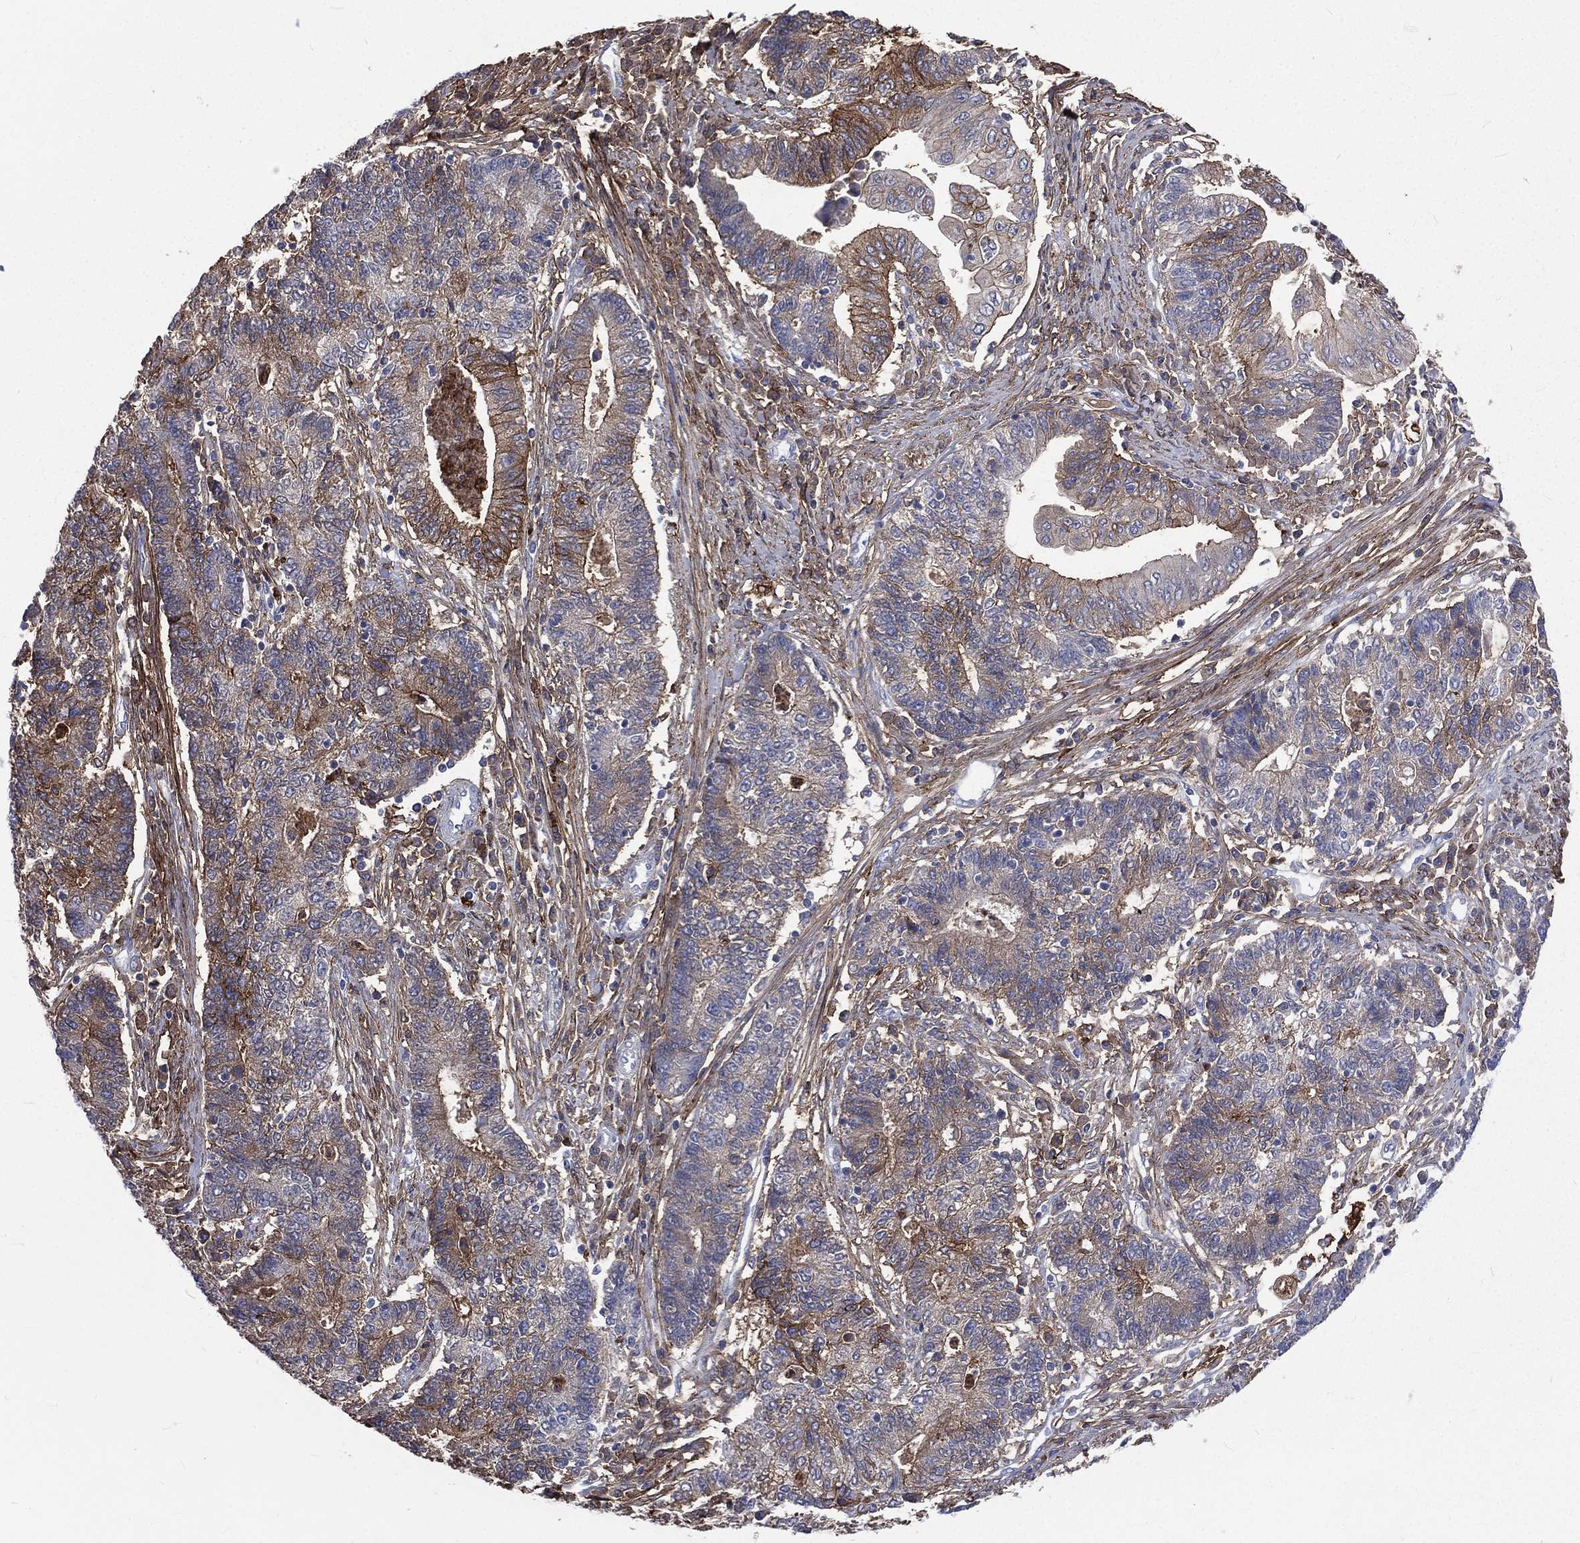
{"staining": {"intensity": "moderate", "quantity": "<25%", "location": "cytoplasmic/membranous"}, "tissue": "endometrial cancer", "cell_type": "Tumor cells", "image_type": "cancer", "snomed": [{"axis": "morphology", "description": "Adenocarcinoma, NOS"}, {"axis": "topography", "description": "Uterus"}, {"axis": "topography", "description": "Endometrium"}], "caption": "Immunohistochemical staining of human endometrial adenocarcinoma exhibits low levels of moderate cytoplasmic/membranous expression in about <25% of tumor cells.", "gene": "BASP1", "patient": {"sex": "female", "age": 54}}